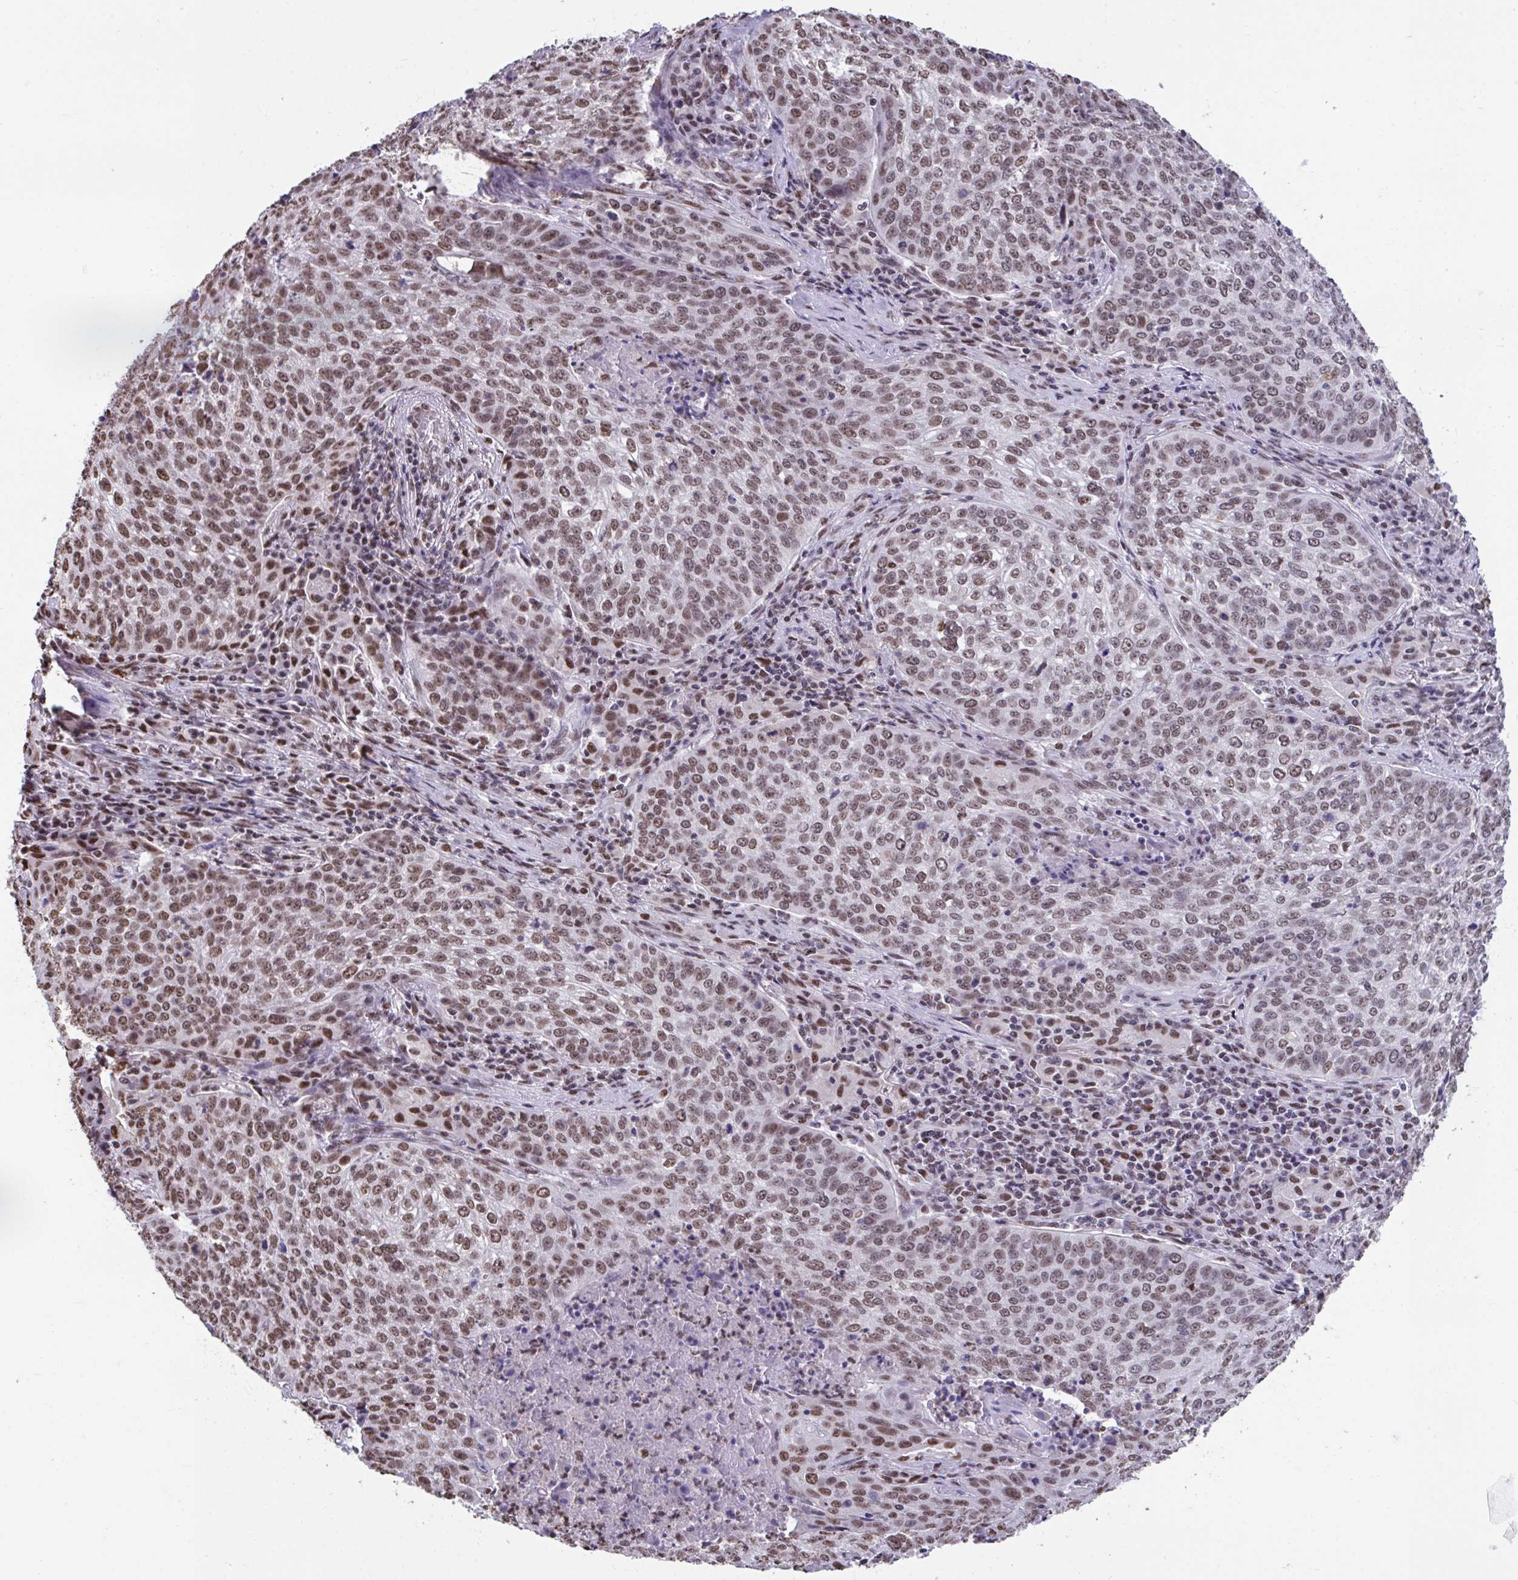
{"staining": {"intensity": "moderate", "quantity": ">75%", "location": "nuclear"}, "tissue": "lung cancer", "cell_type": "Tumor cells", "image_type": "cancer", "snomed": [{"axis": "morphology", "description": "Squamous cell carcinoma, NOS"}, {"axis": "topography", "description": "Lung"}], "caption": "Lung cancer stained with immunohistochemistry exhibits moderate nuclear expression in approximately >75% of tumor cells.", "gene": "HNRNPDL", "patient": {"sex": "male", "age": 63}}